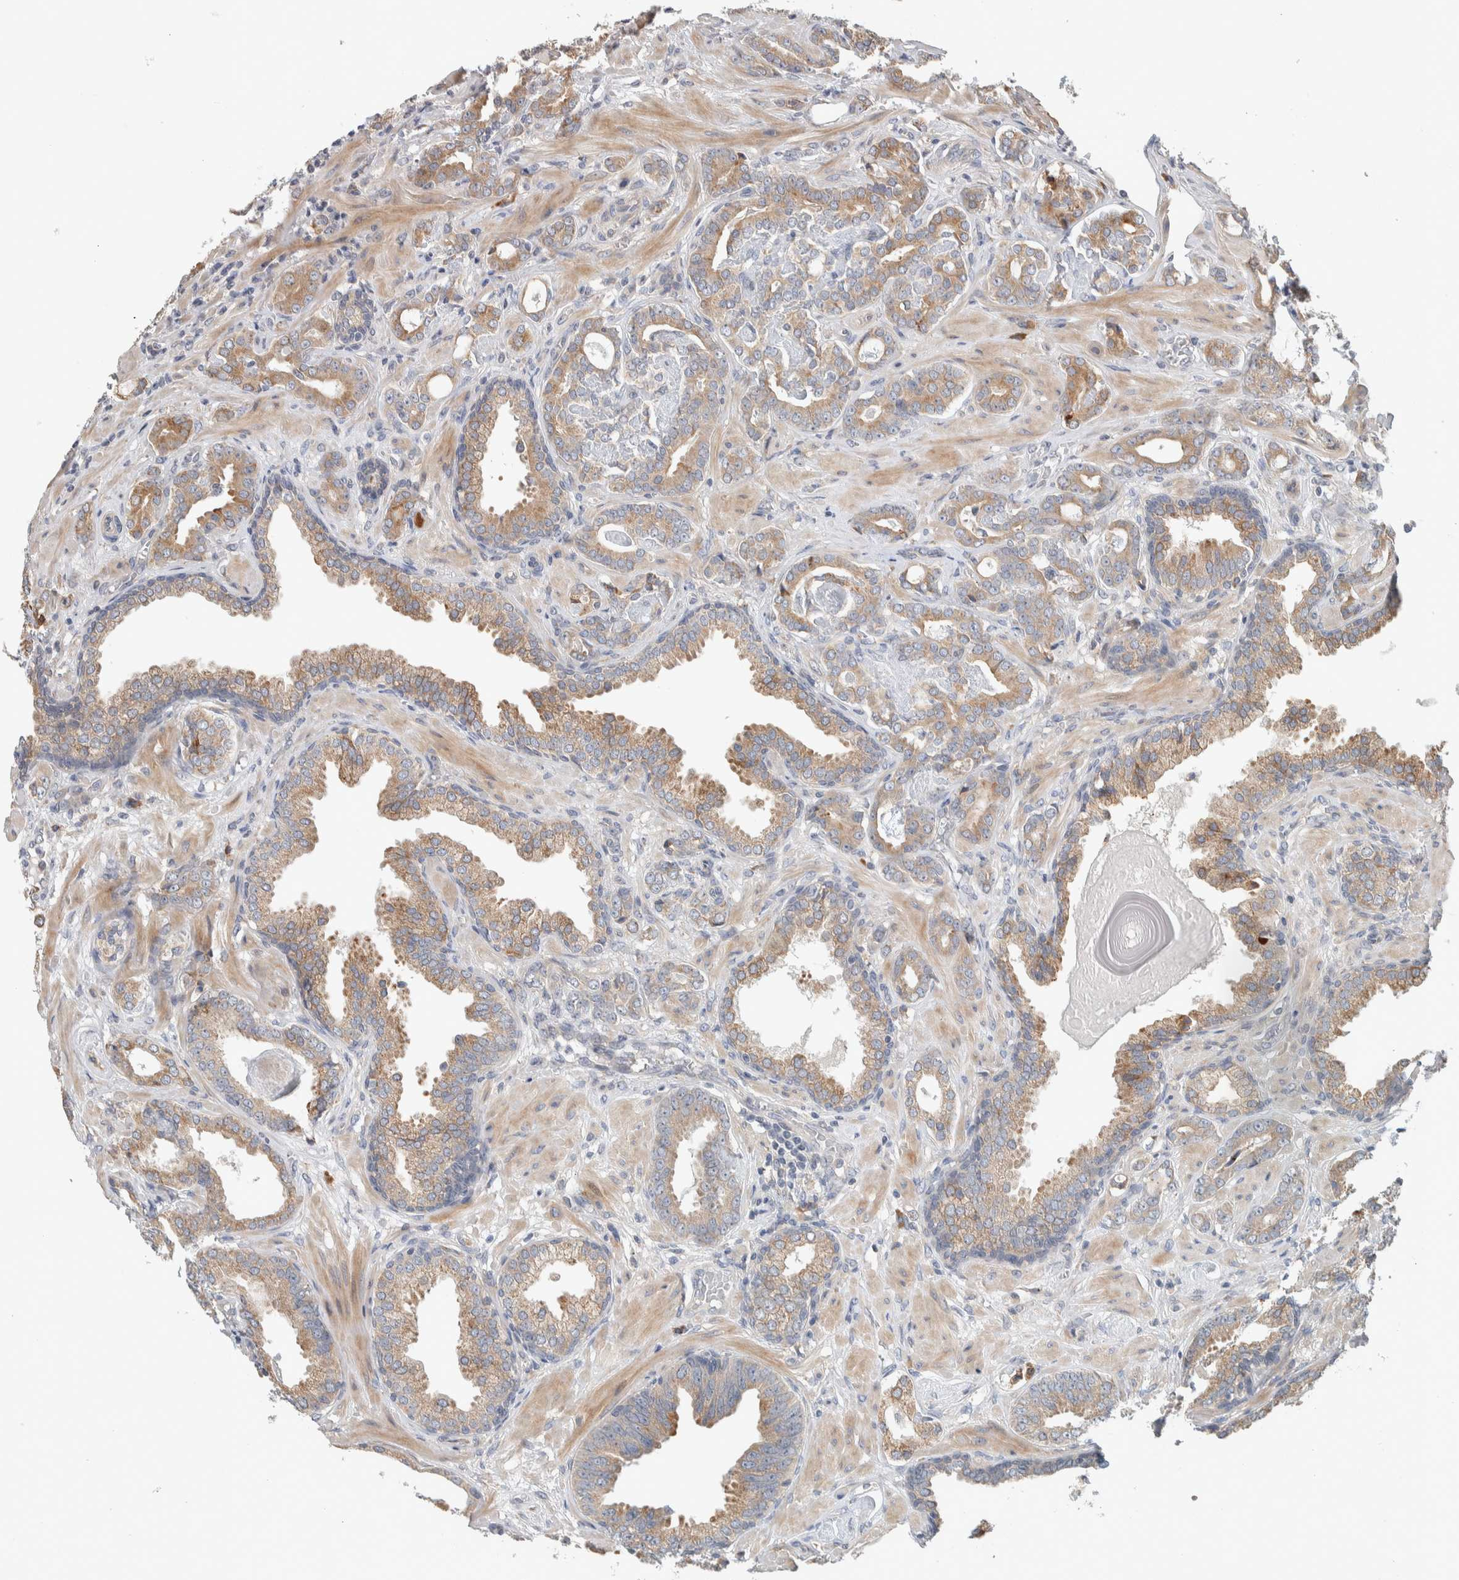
{"staining": {"intensity": "moderate", "quantity": "25%-75%", "location": "cytoplasmic/membranous"}, "tissue": "prostate cancer", "cell_type": "Tumor cells", "image_type": "cancer", "snomed": [{"axis": "morphology", "description": "Adenocarcinoma, Low grade"}, {"axis": "topography", "description": "Prostate"}], "caption": "High-magnification brightfield microscopy of prostate cancer stained with DAB (brown) and counterstained with hematoxylin (blue). tumor cells exhibit moderate cytoplasmic/membranous positivity is seen in approximately25%-75% of cells.", "gene": "ADCY8", "patient": {"sex": "male", "age": 53}}